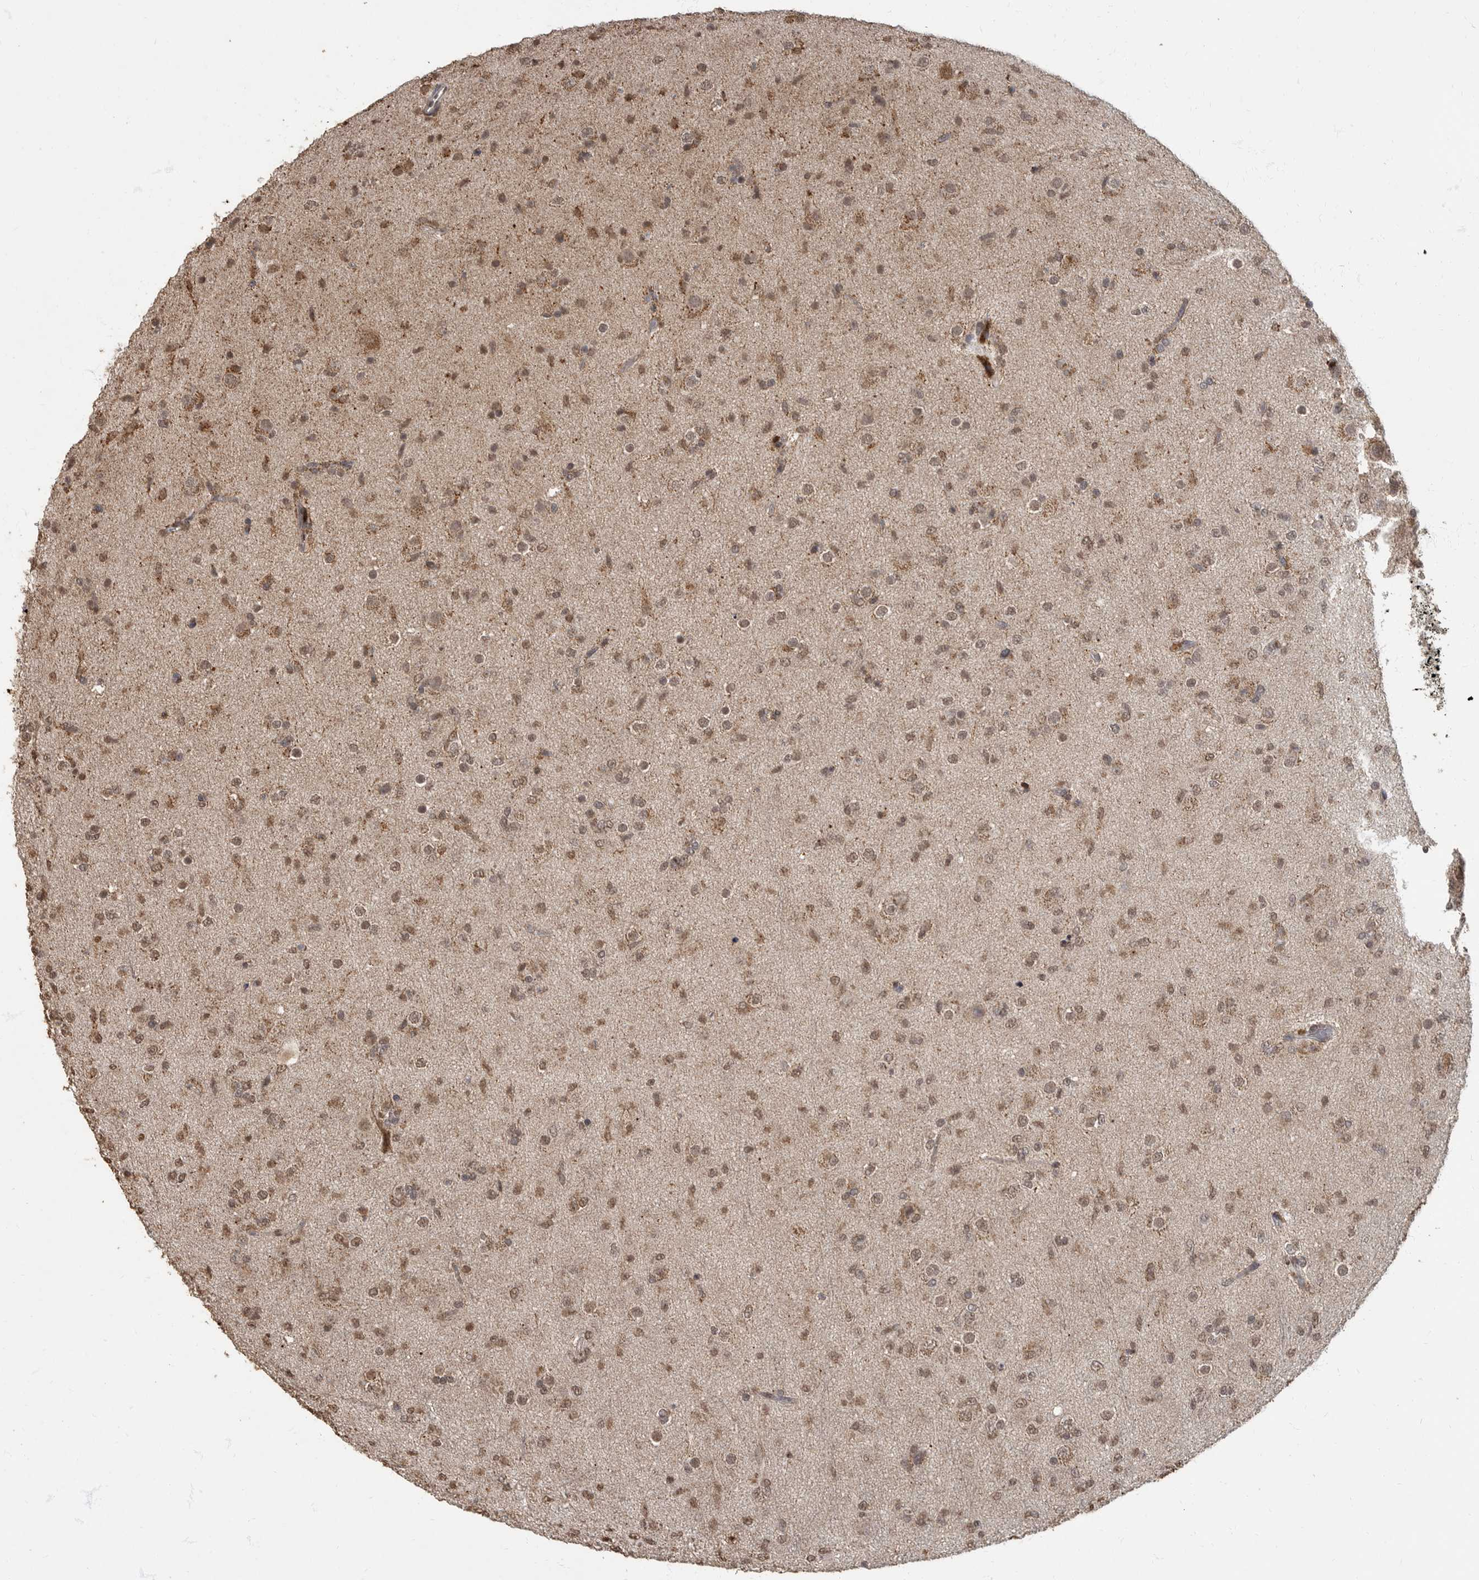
{"staining": {"intensity": "moderate", "quantity": ">75%", "location": "nuclear"}, "tissue": "glioma", "cell_type": "Tumor cells", "image_type": "cancer", "snomed": [{"axis": "morphology", "description": "Glioma, malignant, Low grade"}, {"axis": "topography", "description": "Brain"}], "caption": "Malignant glioma (low-grade) stained for a protein (brown) exhibits moderate nuclear positive staining in approximately >75% of tumor cells.", "gene": "MAFG", "patient": {"sex": "male", "age": 65}}